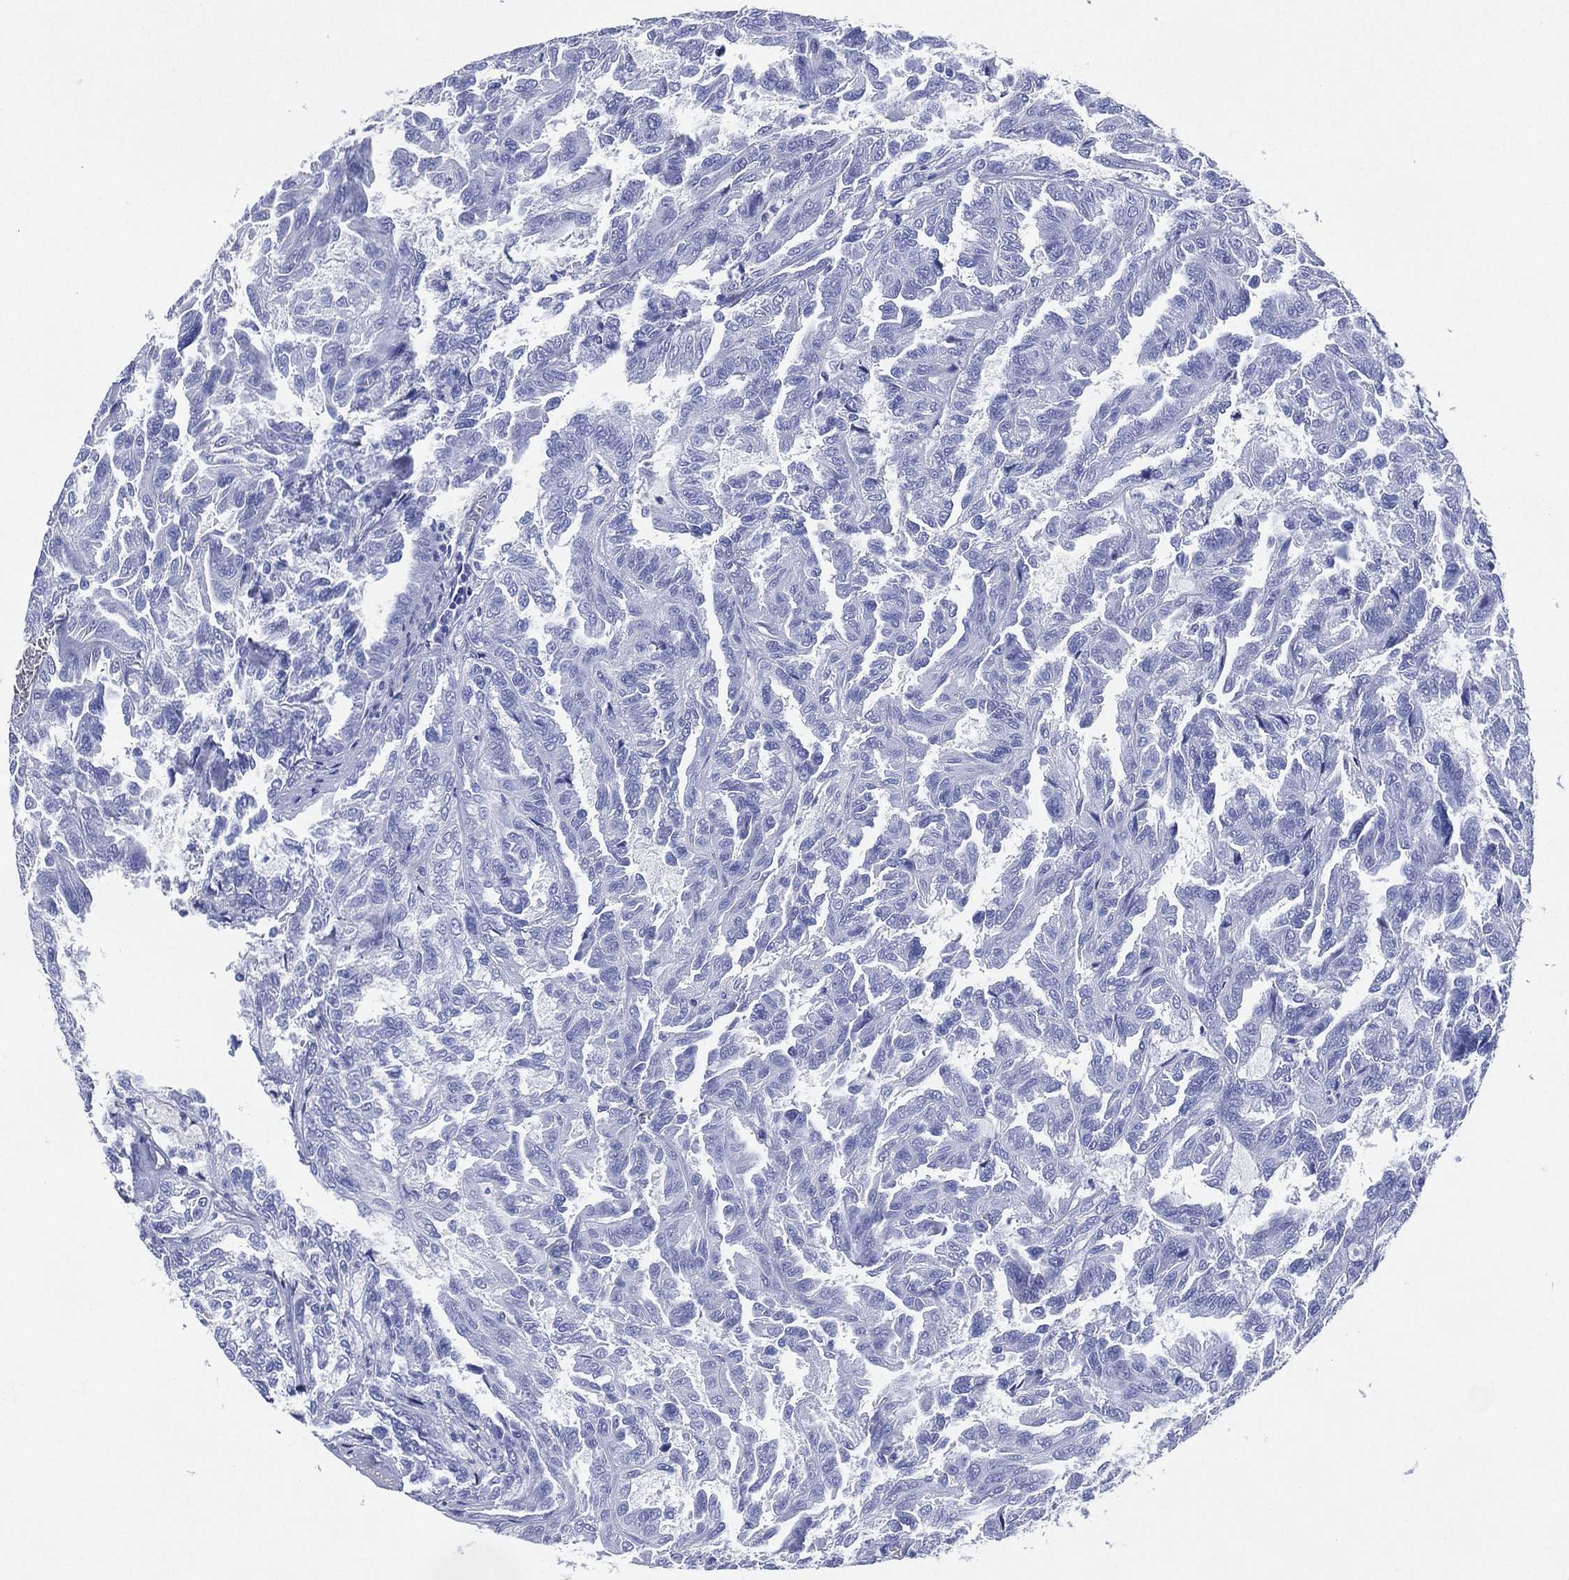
{"staining": {"intensity": "negative", "quantity": "none", "location": "none"}, "tissue": "renal cancer", "cell_type": "Tumor cells", "image_type": "cancer", "snomed": [{"axis": "morphology", "description": "Adenocarcinoma, NOS"}, {"axis": "topography", "description": "Kidney"}], "caption": "This micrograph is of renal cancer stained with IHC to label a protein in brown with the nuclei are counter-stained blue. There is no positivity in tumor cells. (DAB (3,3'-diaminobenzidine) immunohistochemistry (IHC) with hematoxylin counter stain).", "gene": "SIGLECL1", "patient": {"sex": "male", "age": 79}}